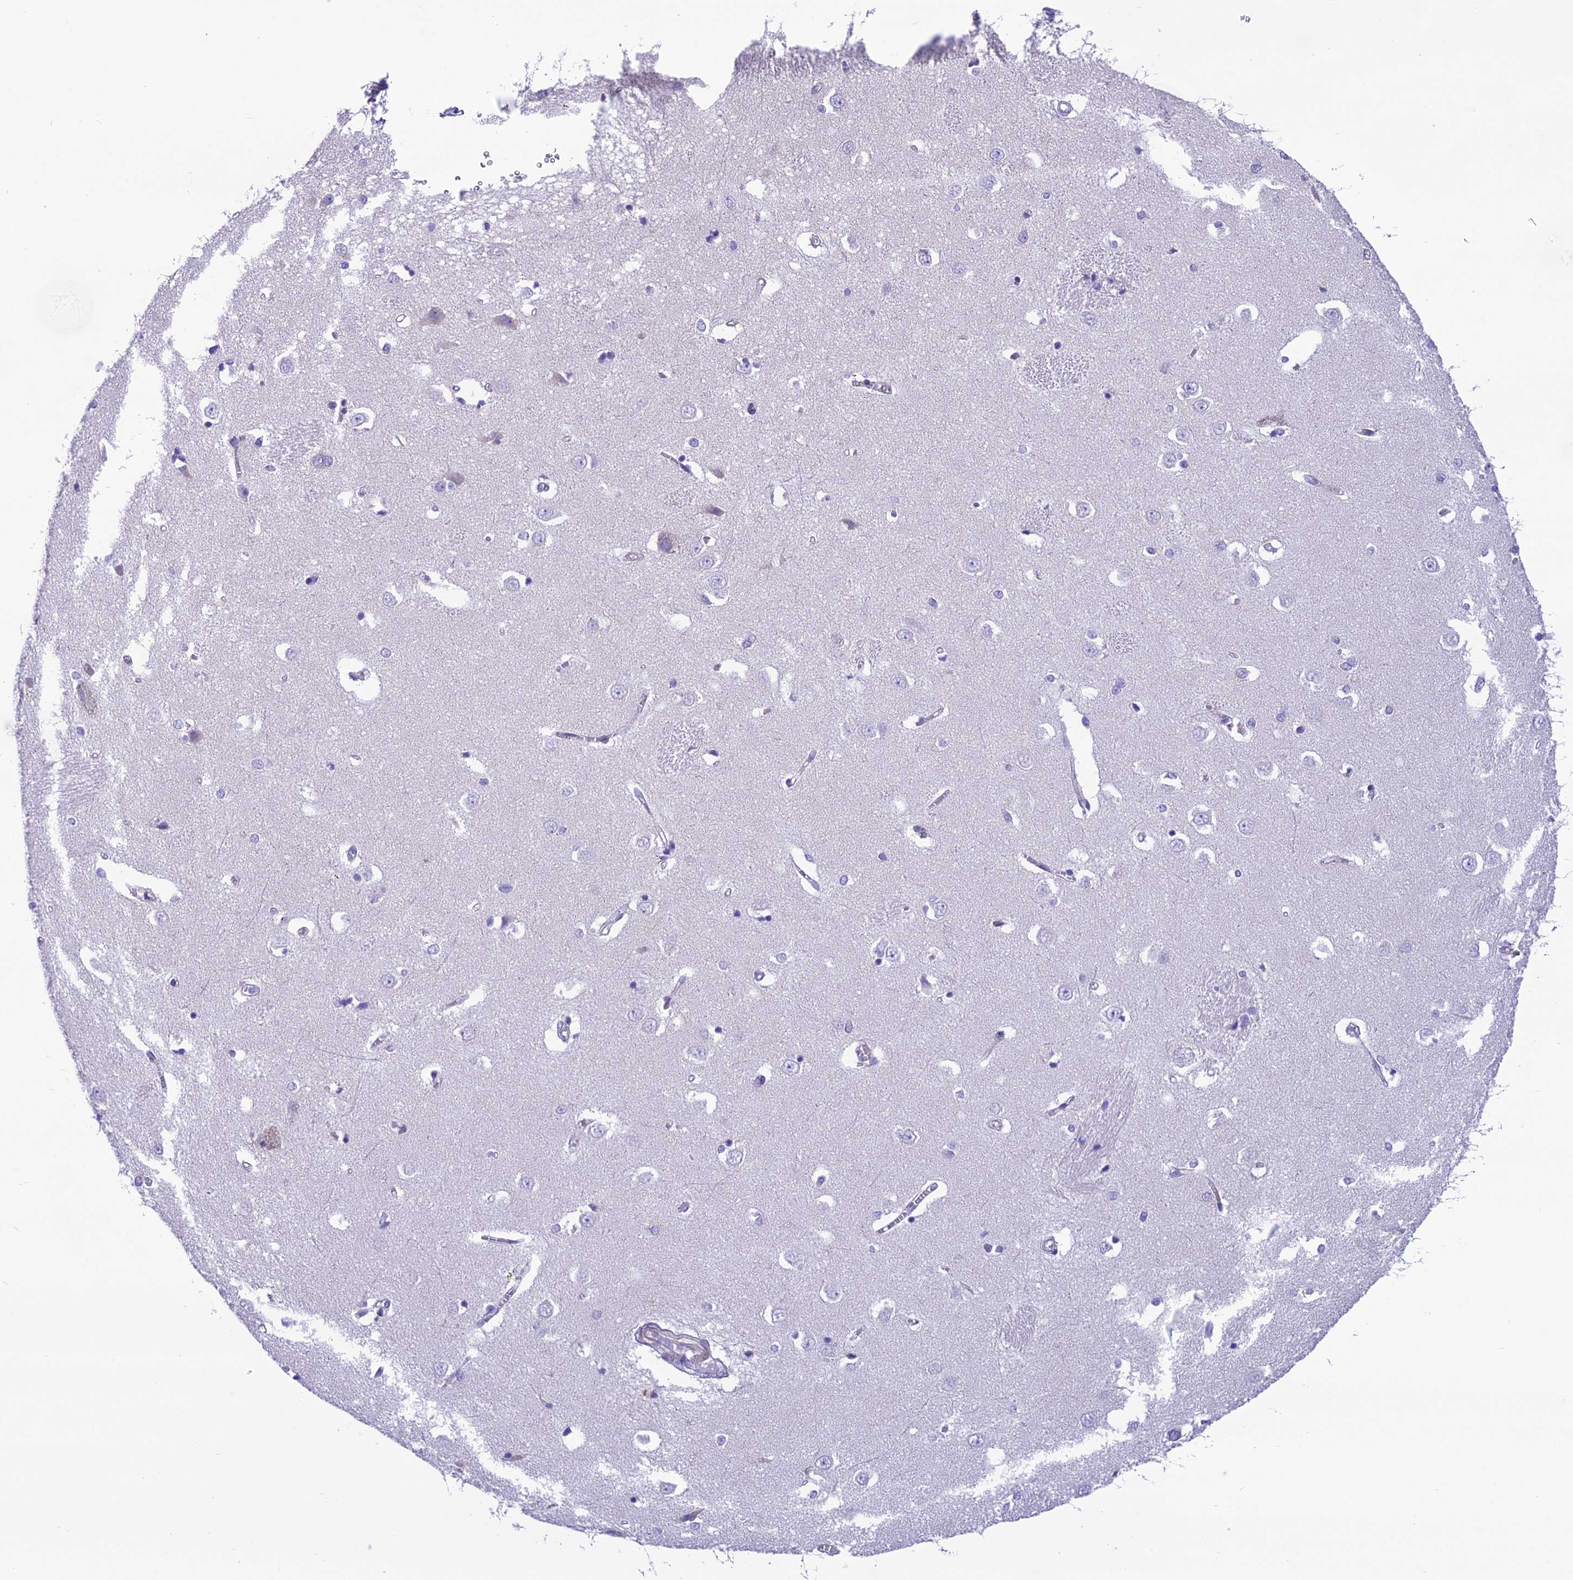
{"staining": {"intensity": "negative", "quantity": "none", "location": "none"}, "tissue": "caudate", "cell_type": "Glial cells", "image_type": "normal", "snomed": [{"axis": "morphology", "description": "Normal tissue, NOS"}, {"axis": "topography", "description": "Lateral ventricle wall"}], "caption": "High power microscopy image of an IHC image of benign caudate, revealing no significant positivity in glial cells.", "gene": "GFRA1", "patient": {"sex": "male", "age": 37}}